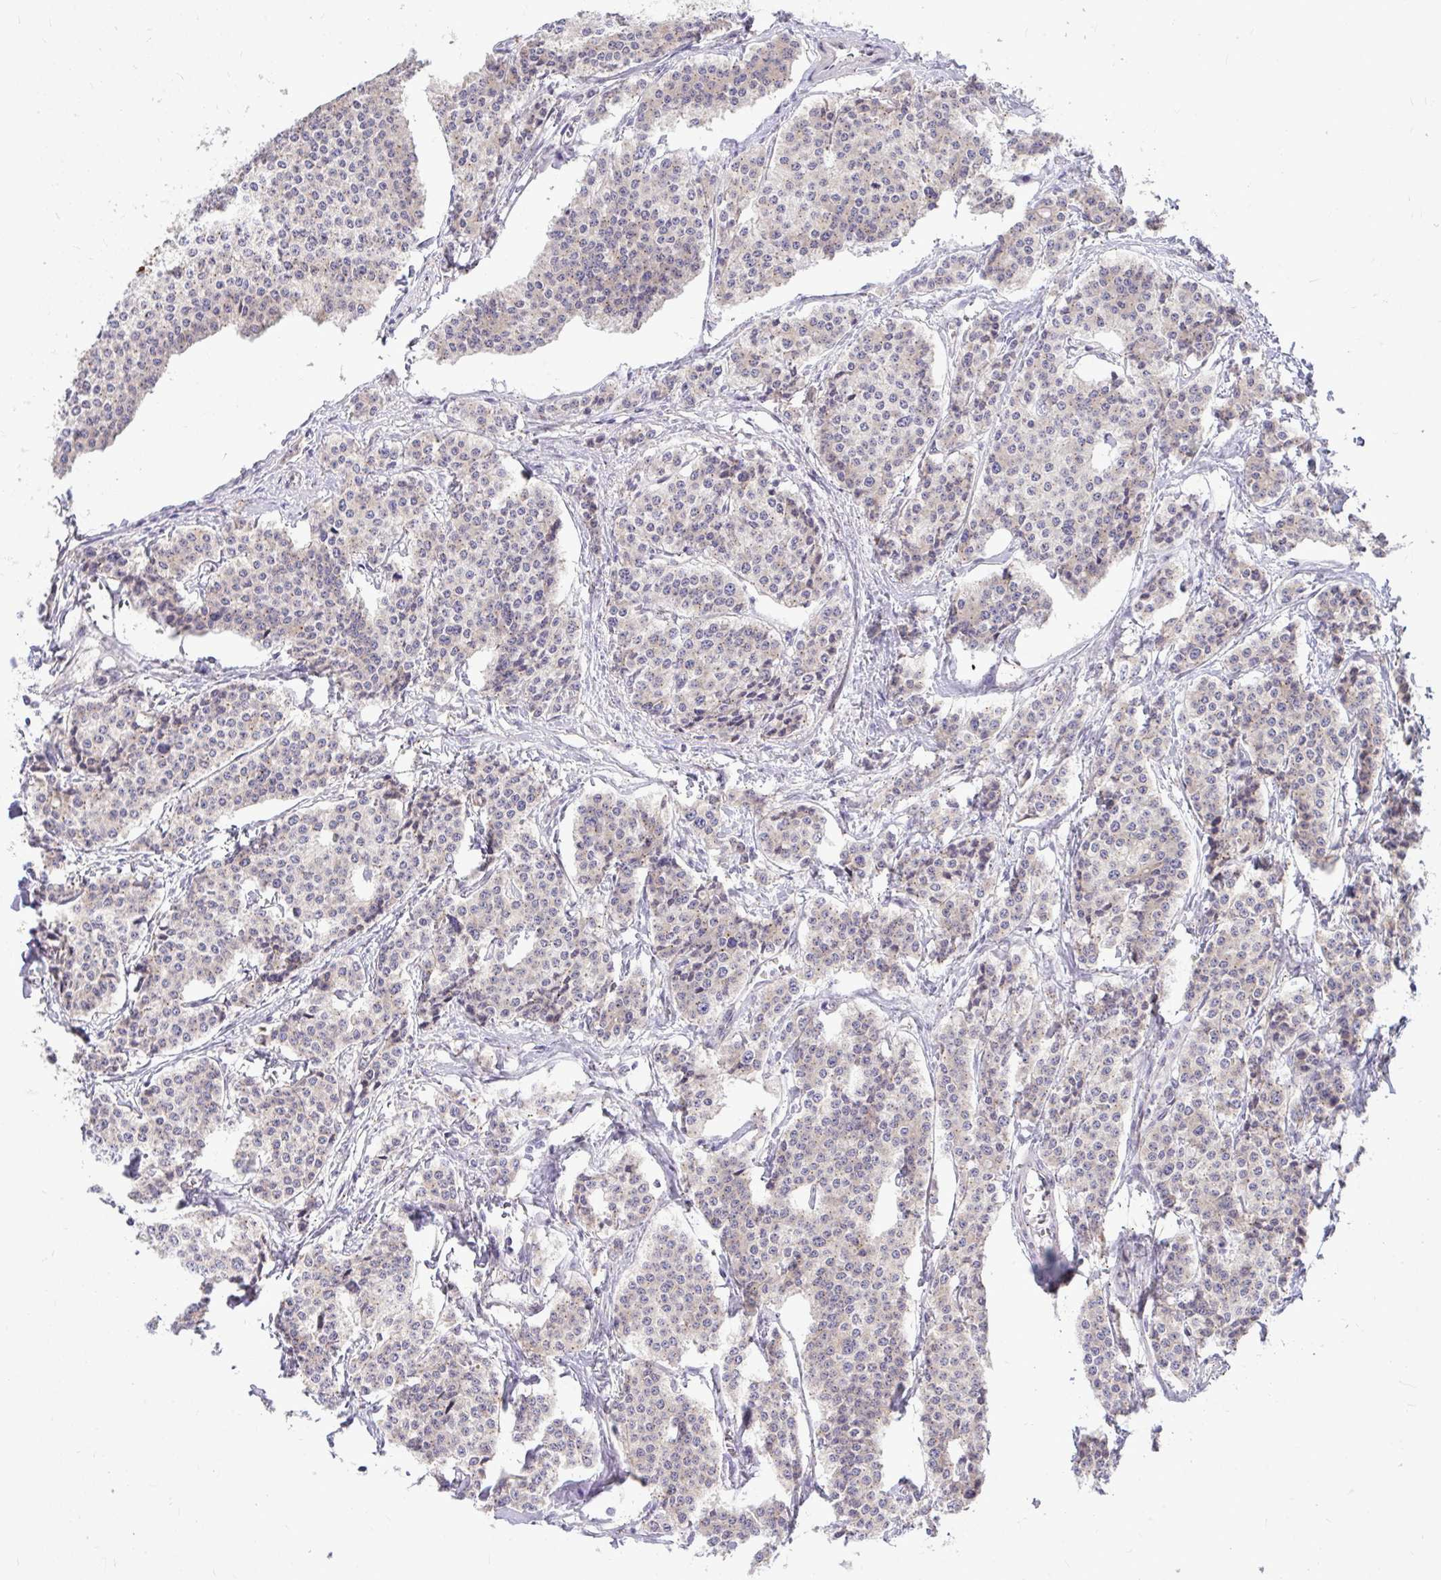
{"staining": {"intensity": "weak", "quantity": "<25%", "location": "cytoplasmic/membranous"}, "tissue": "carcinoid", "cell_type": "Tumor cells", "image_type": "cancer", "snomed": [{"axis": "morphology", "description": "Carcinoid, malignant, NOS"}, {"axis": "topography", "description": "Small intestine"}], "caption": "This is an immunohistochemistry micrograph of carcinoid. There is no expression in tumor cells.", "gene": "CEACAM18", "patient": {"sex": "female", "age": 64}}